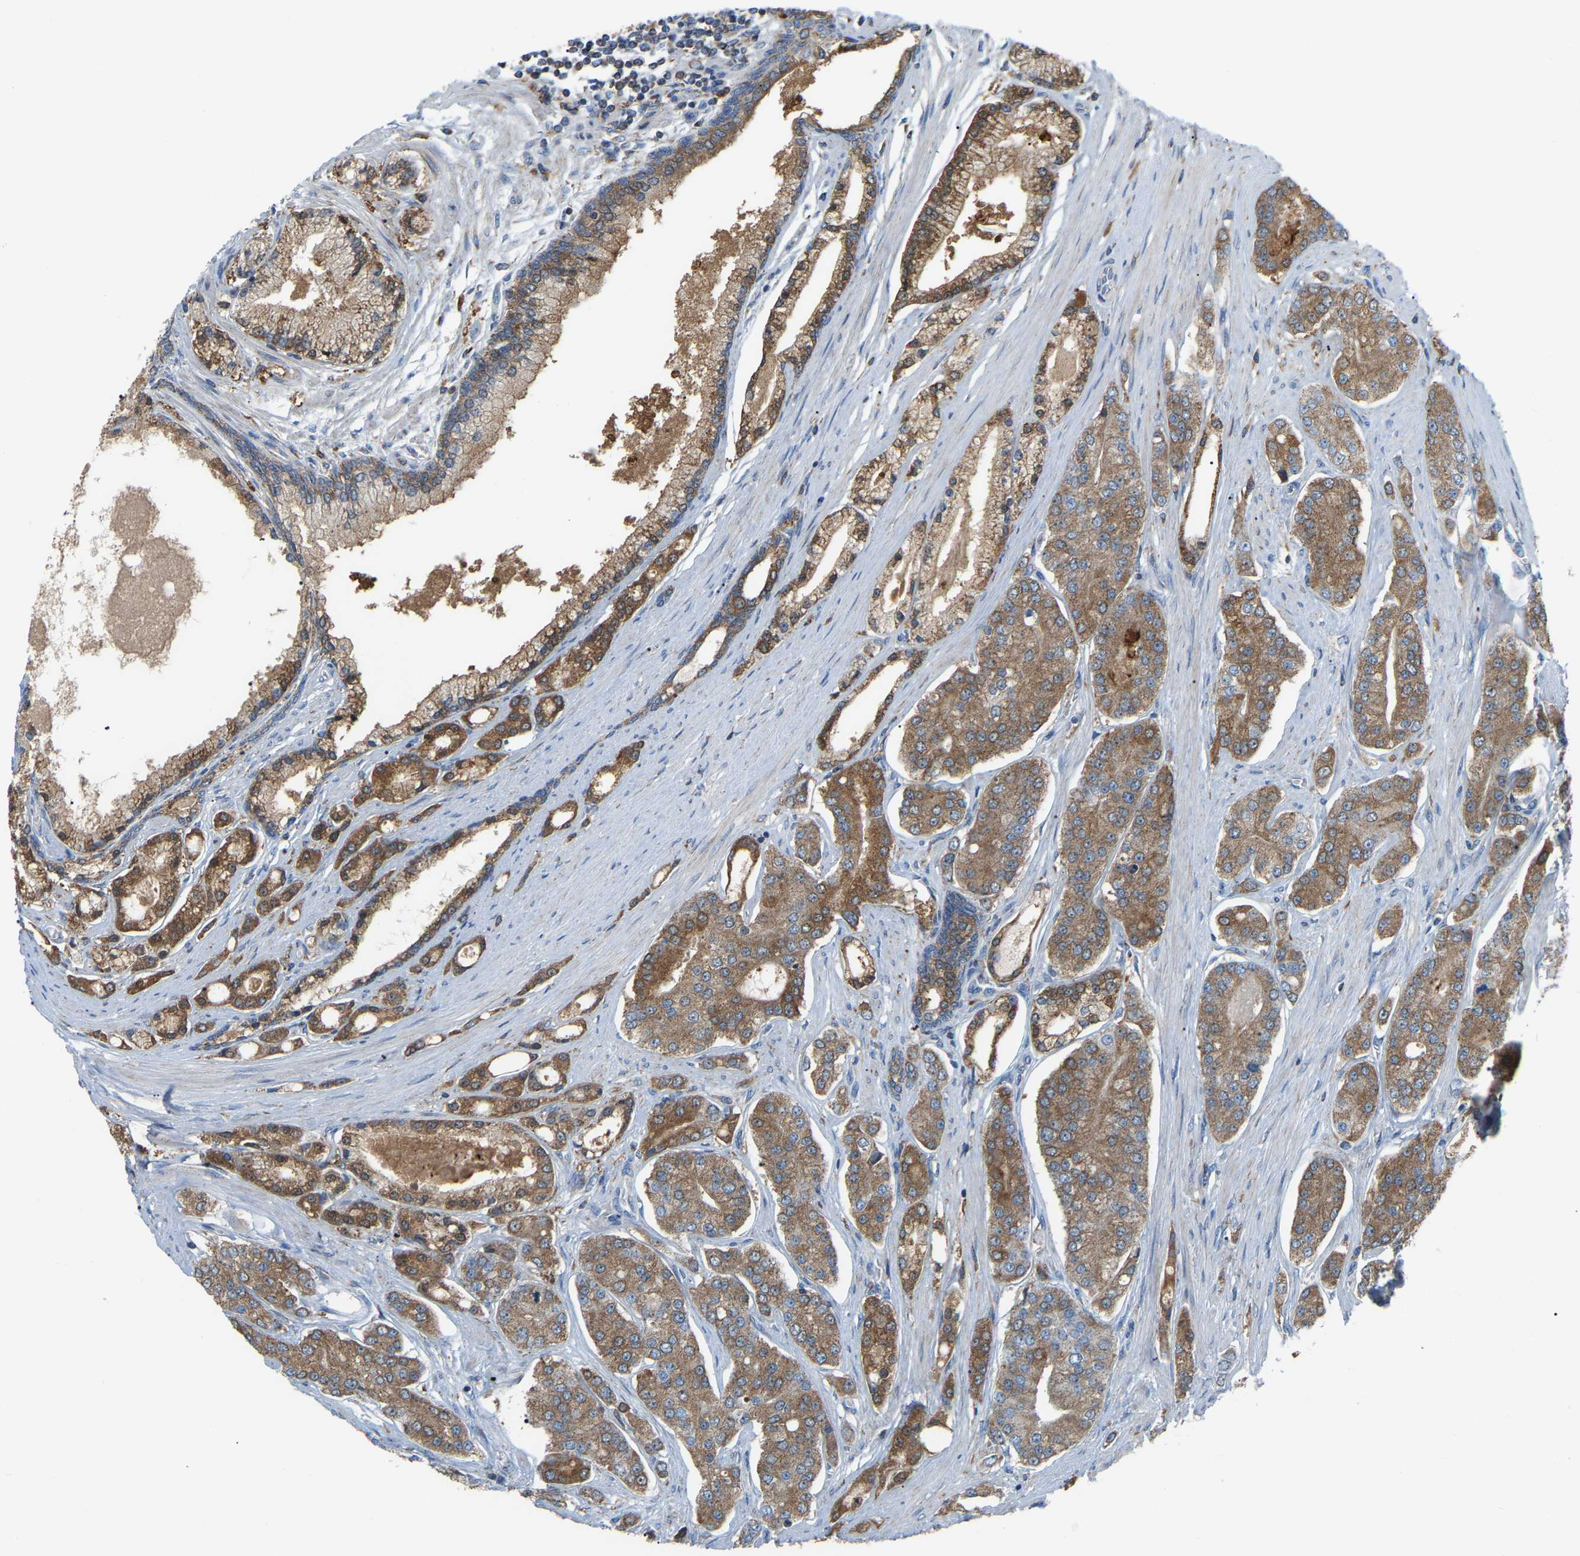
{"staining": {"intensity": "moderate", "quantity": ">75%", "location": "cytoplasmic/membranous"}, "tissue": "prostate cancer", "cell_type": "Tumor cells", "image_type": "cancer", "snomed": [{"axis": "morphology", "description": "Adenocarcinoma, High grade"}, {"axis": "topography", "description": "Prostate"}], "caption": "Immunohistochemistry (IHC) micrograph of prostate cancer stained for a protein (brown), which shows medium levels of moderate cytoplasmic/membranous positivity in approximately >75% of tumor cells.", "gene": "CROT", "patient": {"sex": "male", "age": 71}}